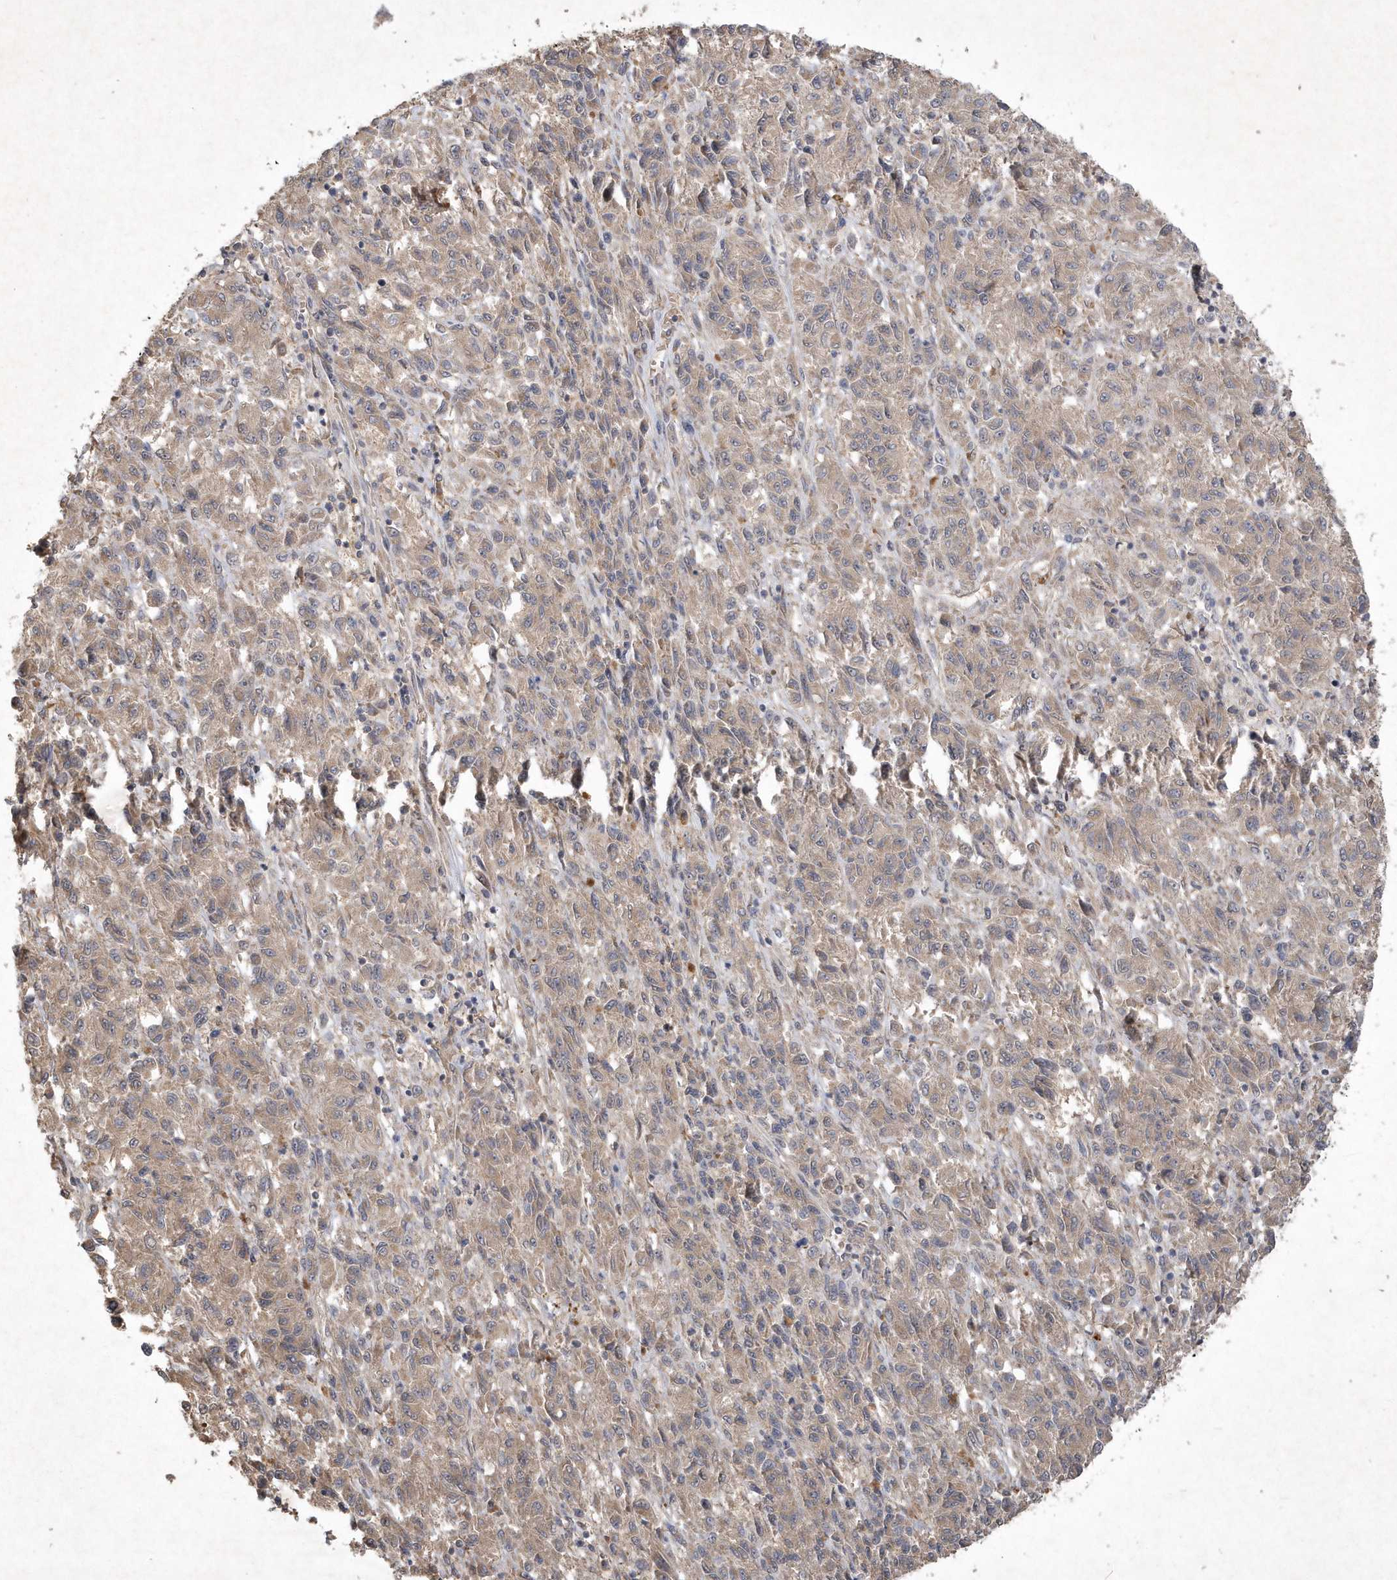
{"staining": {"intensity": "weak", "quantity": "25%-75%", "location": "cytoplasmic/membranous"}, "tissue": "melanoma", "cell_type": "Tumor cells", "image_type": "cancer", "snomed": [{"axis": "morphology", "description": "Malignant melanoma, Metastatic site"}, {"axis": "topography", "description": "Lung"}], "caption": "Human melanoma stained with a brown dye reveals weak cytoplasmic/membranous positive expression in about 25%-75% of tumor cells.", "gene": "AKR7A2", "patient": {"sex": "male", "age": 64}}